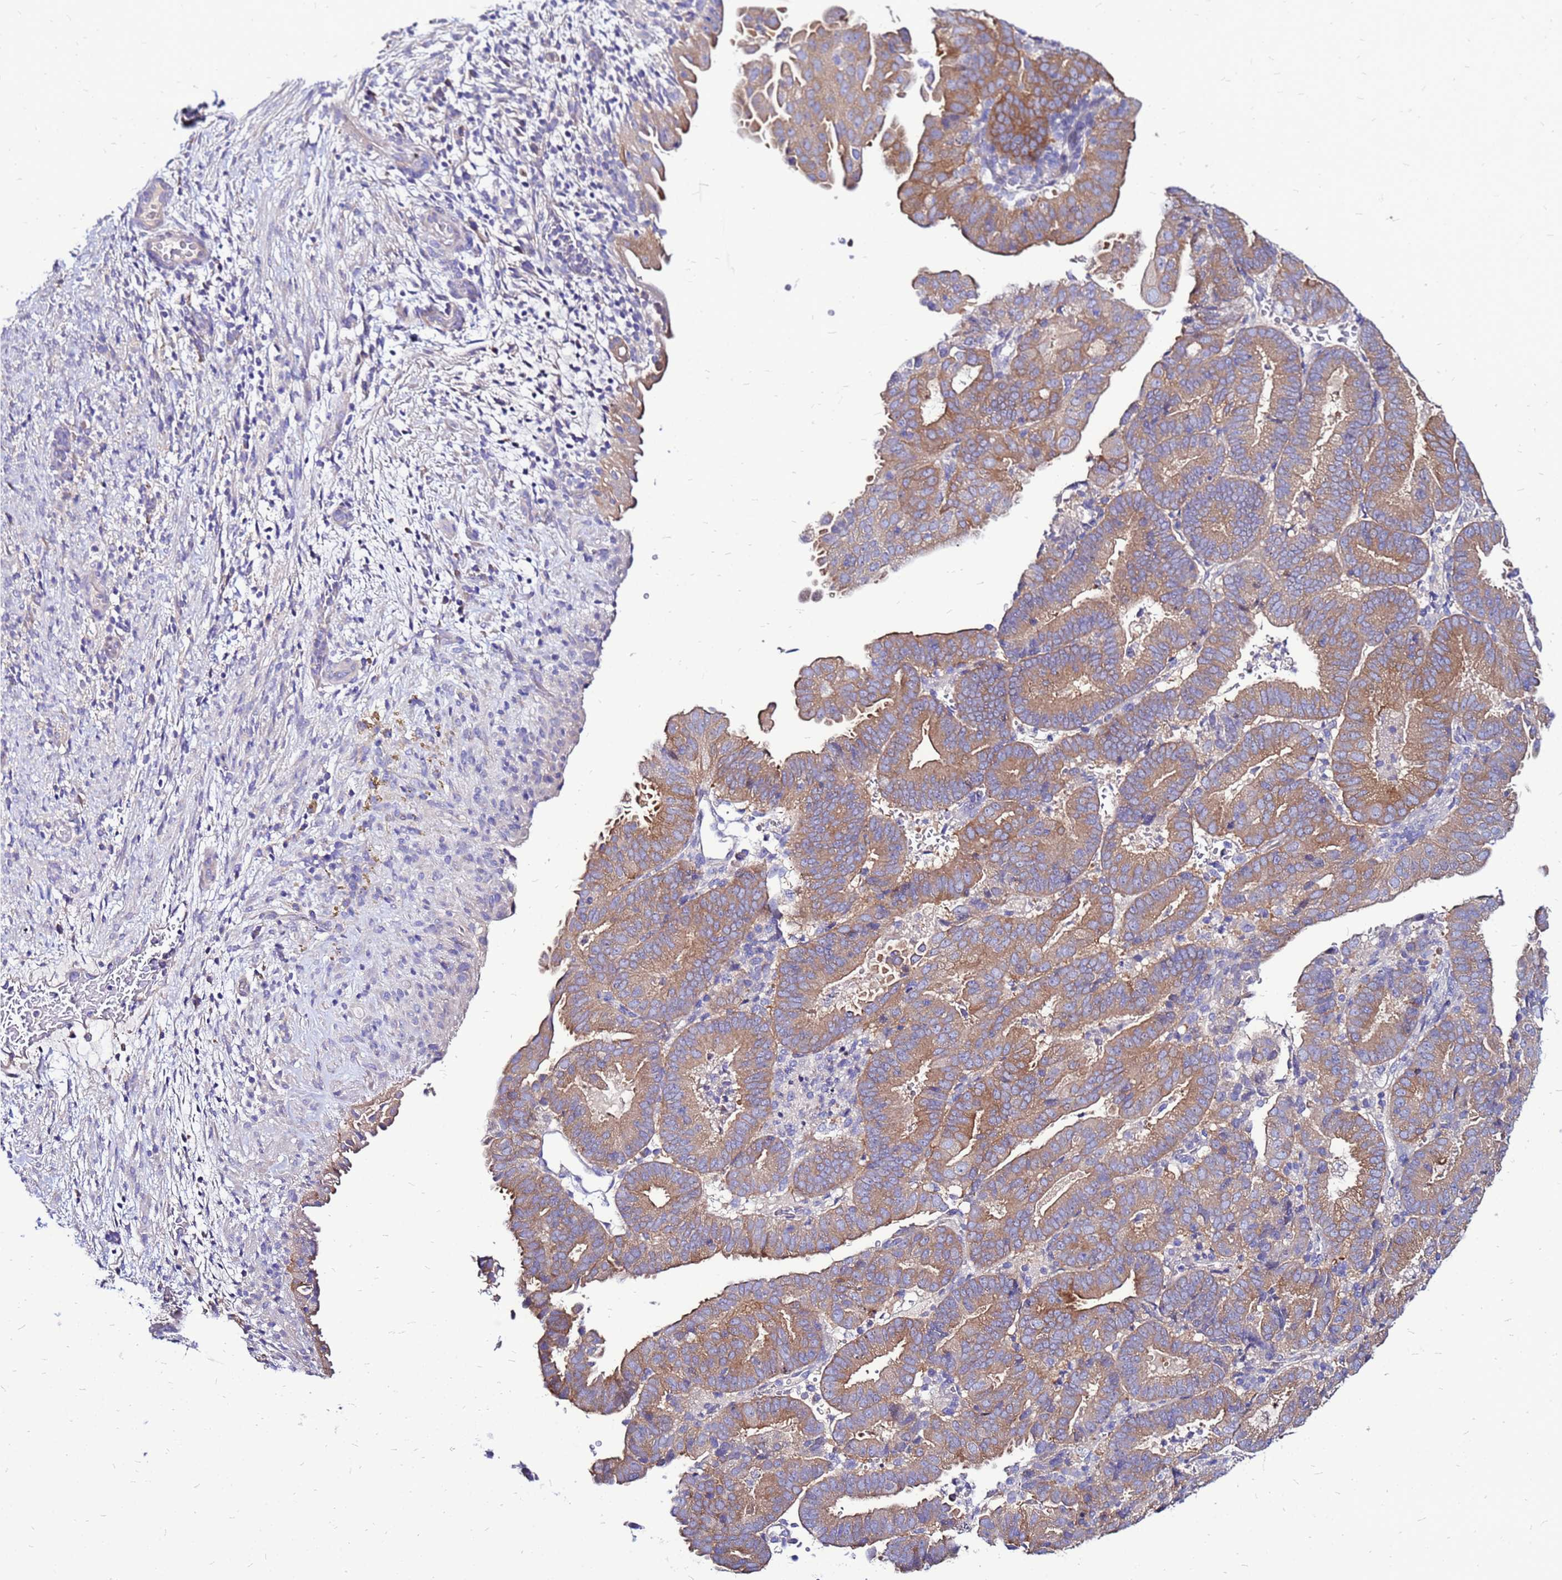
{"staining": {"intensity": "moderate", "quantity": ">75%", "location": "cytoplasmic/membranous"}, "tissue": "endometrial cancer", "cell_type": "Tumor cells", "image_type": "cancer", "snomed": [{"axis": "morphology", "description": "Adenocarcinoma, NOS"}, {"axis": "topography", "description": "Endometrium"}], "caption": "The histopathology image shows a brown stain indicating the presence of a protein in the cytoplasmic/membranous of tumor cells in endometrial cancer (adenocarcinoma).", "gene": "ARHGEF5", "patient": {"sex": "female", "age": 70}}